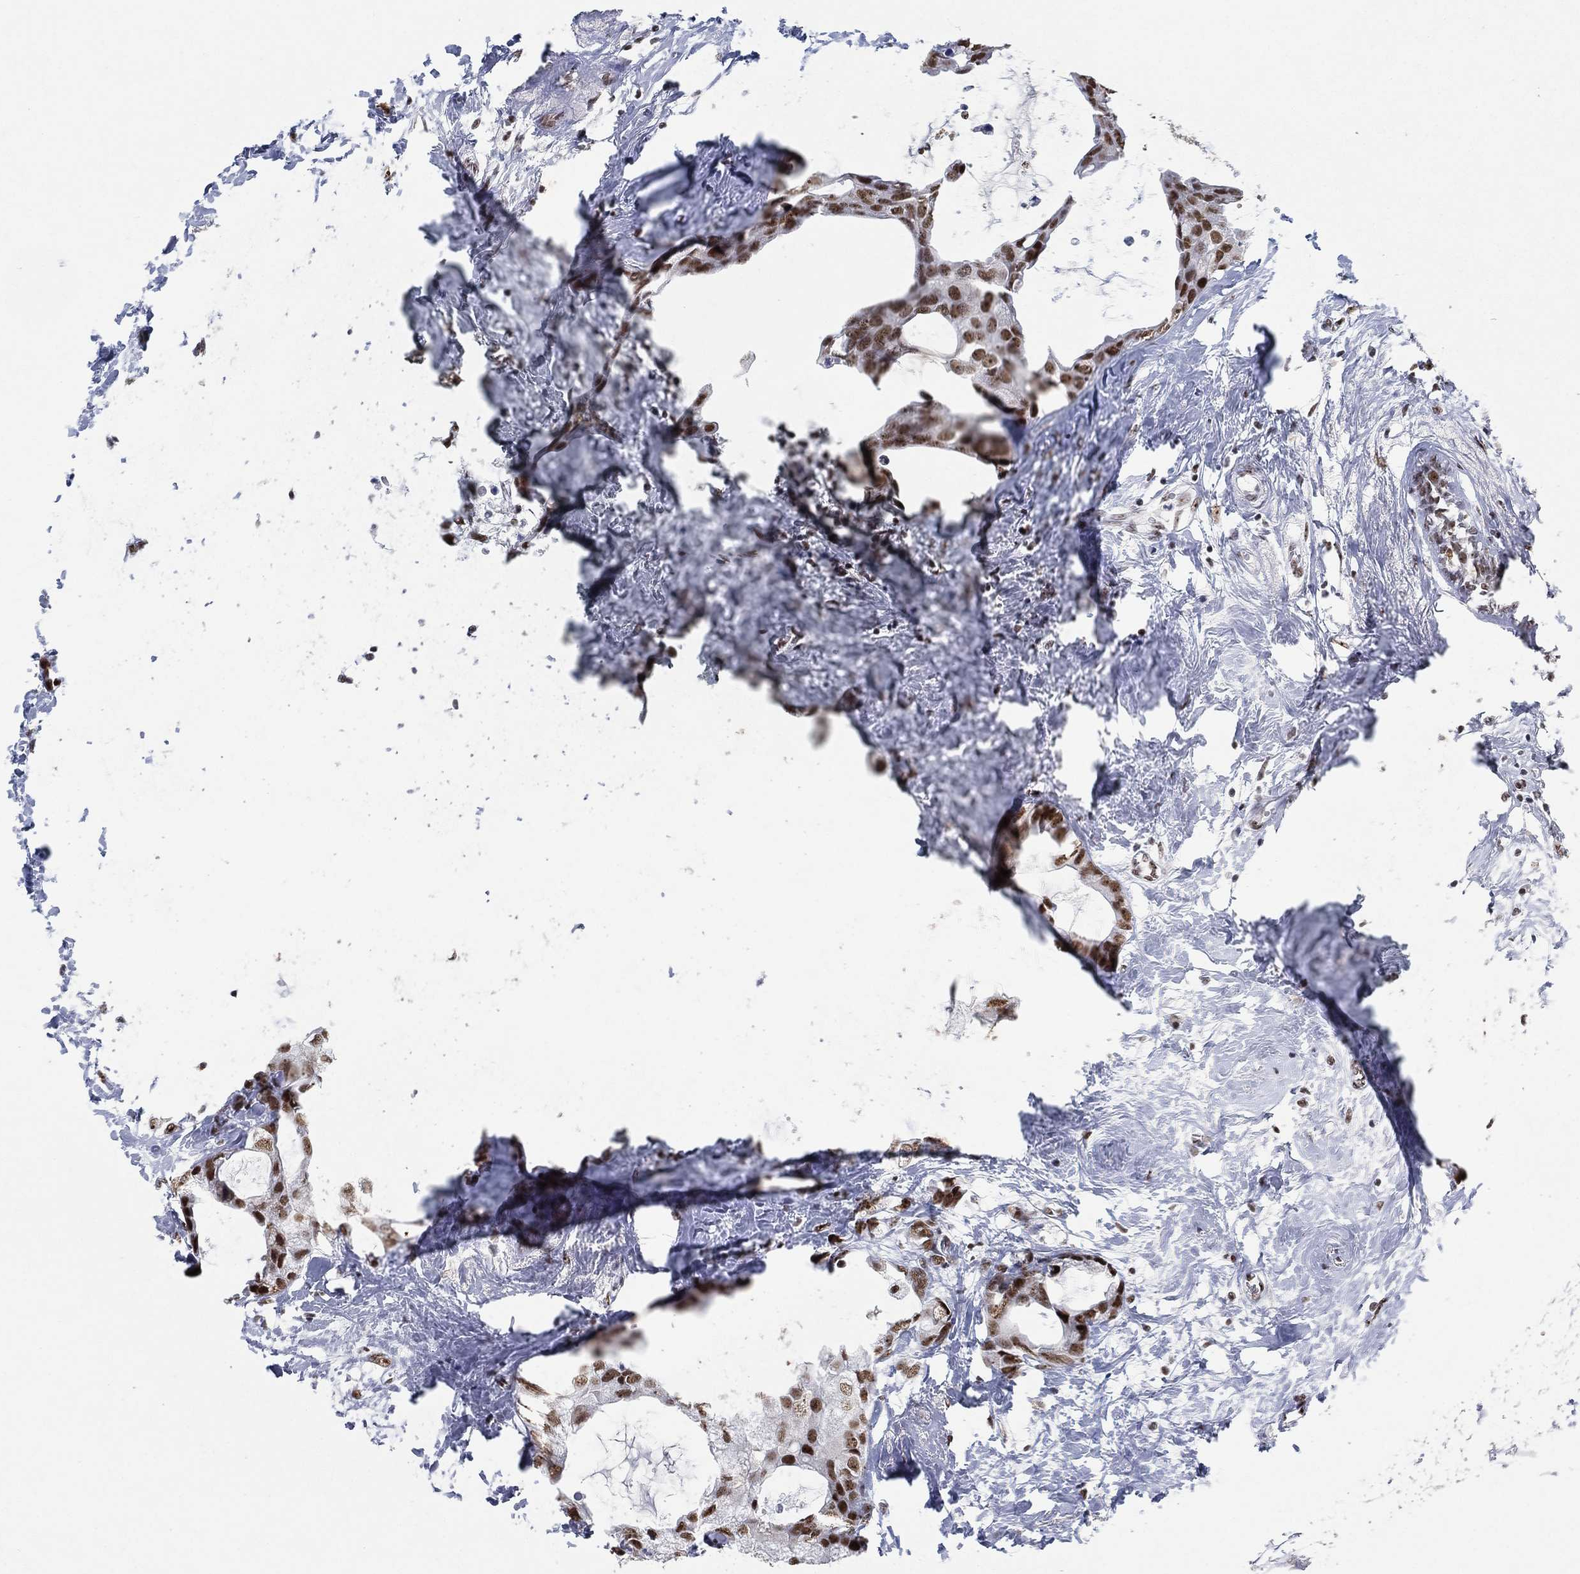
{"staining": {"intensity": "moderate", "quantity": ">75%", "location": "nuclear"}, "tissue": "breast cancer", "cell_type": "Tumor cells", "image_type": "cancer", "snomed": [{"axis": "morphology", "description": "Duct carcinoma"}, {"axis": "topography", "description": "Breast"}], "caption": "The histopathology image exhibits a brown stain indicating the presence of a protein in the nuclear of tumor cells in breast cancer.", "gene": "DDX27", "patient": {"sex": "female", "age": 45}}